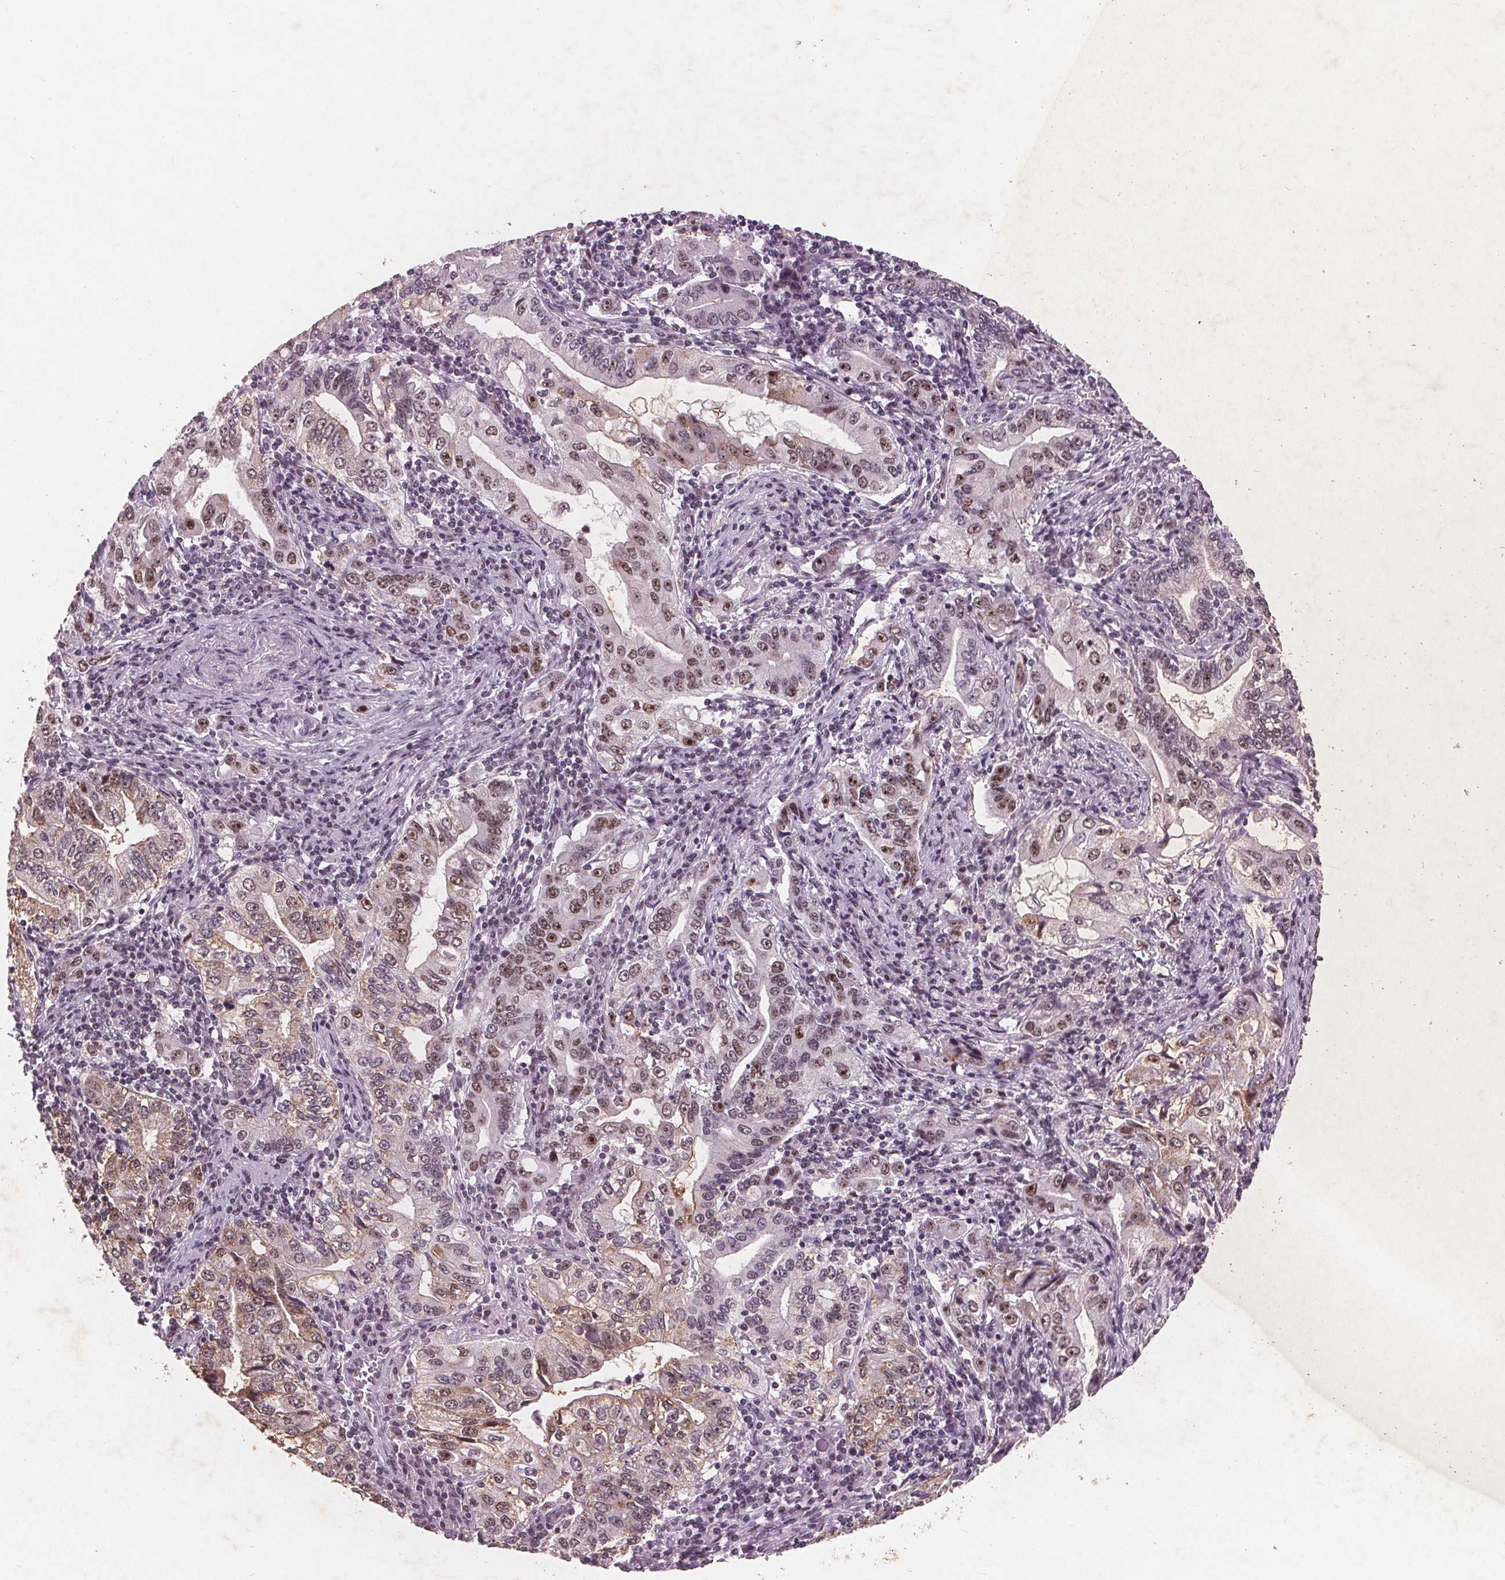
{"staining": {"intensity": "moderate", "quantity": ">75%", "location": "nuclear"}, "tissue": "stomach cancer", "cell_type": "Tumor cells", "image_type": "cancer", "snomed": [{"axis": "morphology", "description": "Adenocarcinoma, NOS"}, {"axis": "topography", "description": "Stomach, lower"}], "caption": "The micrograph shows immunohistochemical staining of stomach cancer (adenocarcinoma). There is moderate nuclear staining is appreciated in approximately >75% of tumor cells.", "gene": "RPS6KA2", "patient": {"sex": "female", "age": 72}}